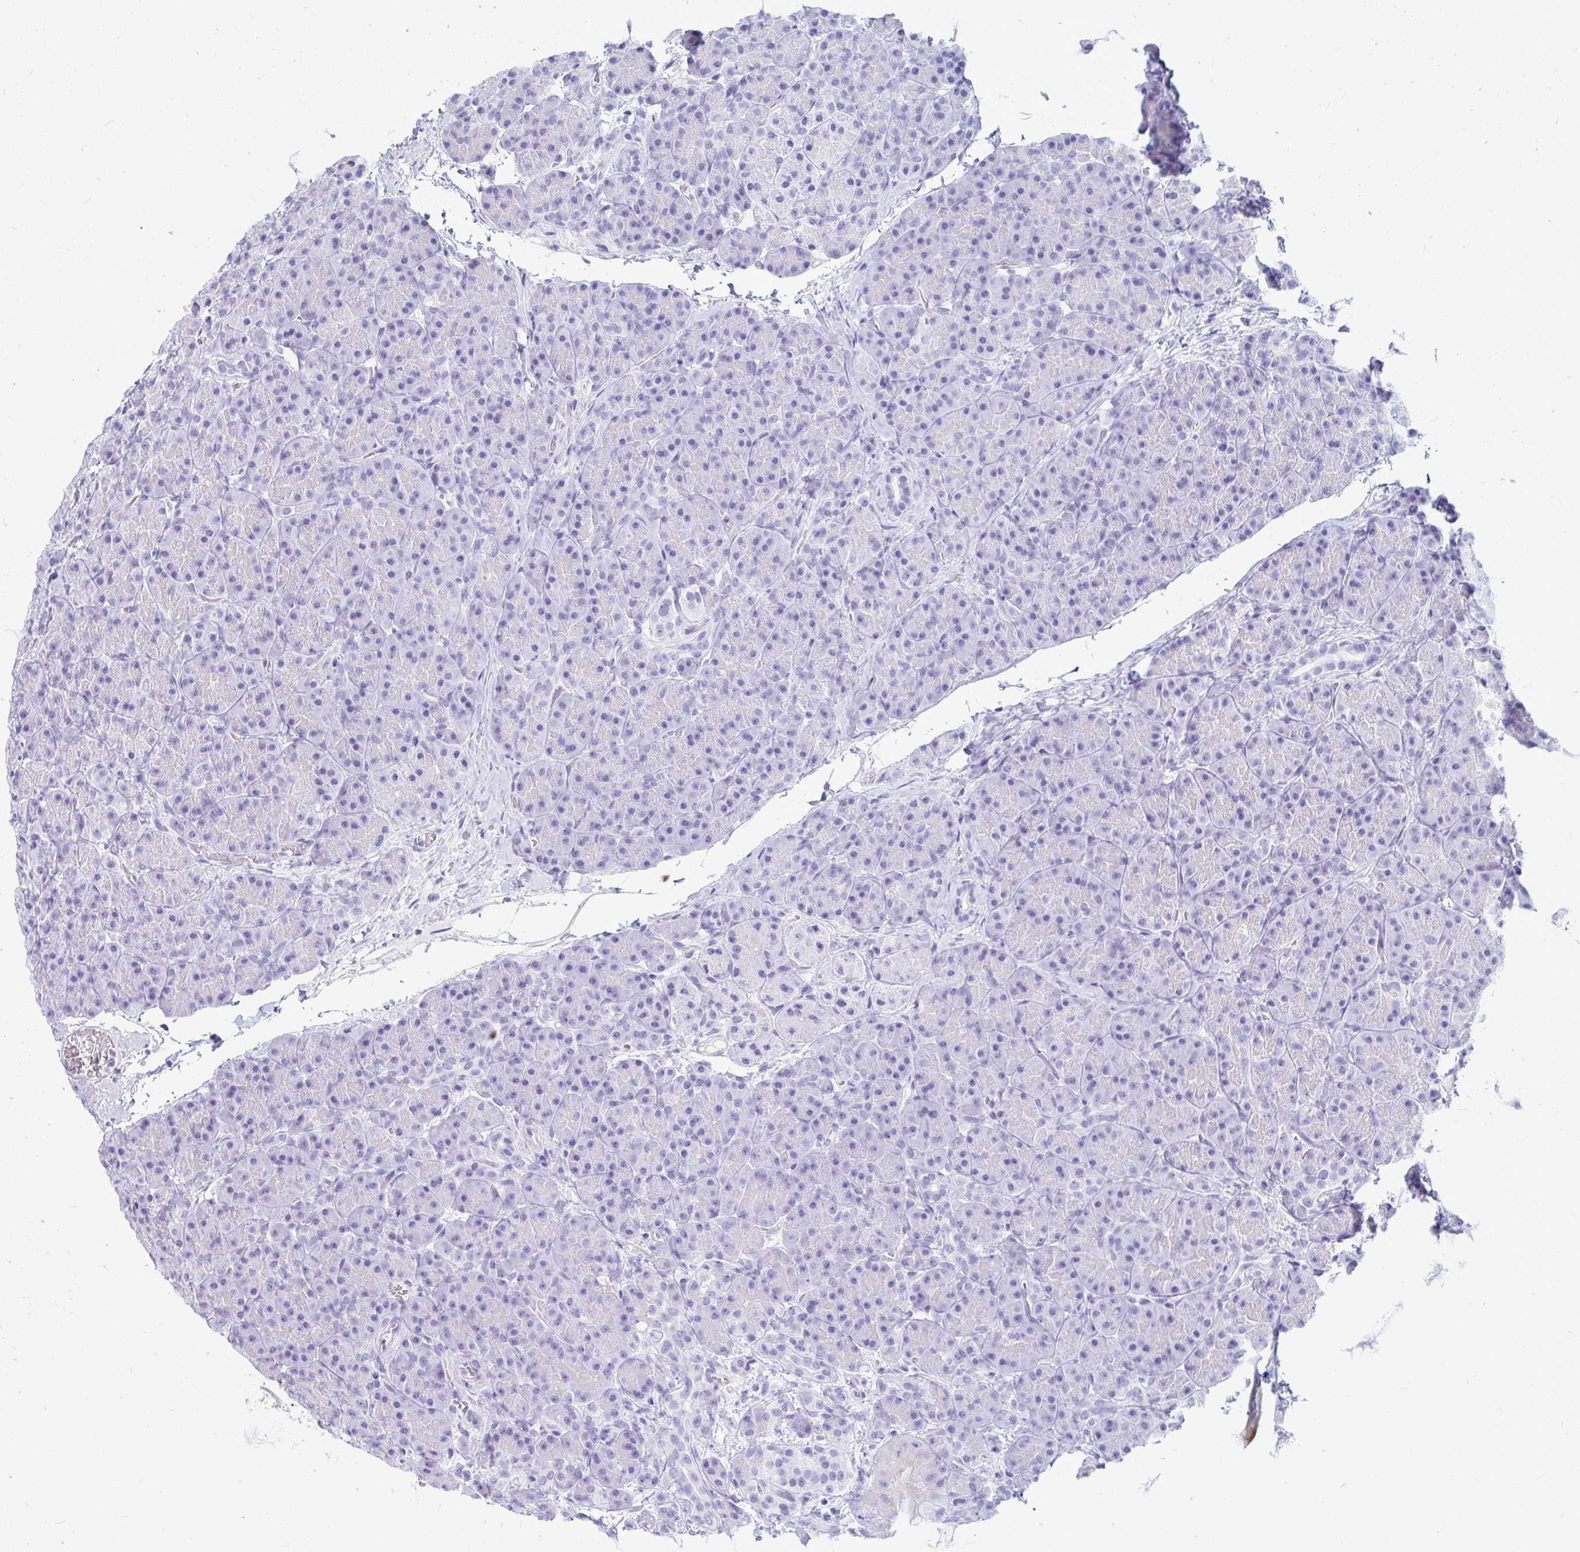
{"staining": {"intensity": "negative", "quantity": "none", "location": "none"}, "tissue": "pancreas", "cell_type": "Exocrine glandular cells", "image_type": "normal", "snomed": [{"axis": "morphology", "description": "Normal tissue, NOS"}, {"axis": "topography", "description": "Pancreas"}], "caption": "Exocrine glandular cells show no significant protein expression in normal pancreas.", "gene": "OR10R2", "patient": {"sex": "male", "age": 57}}